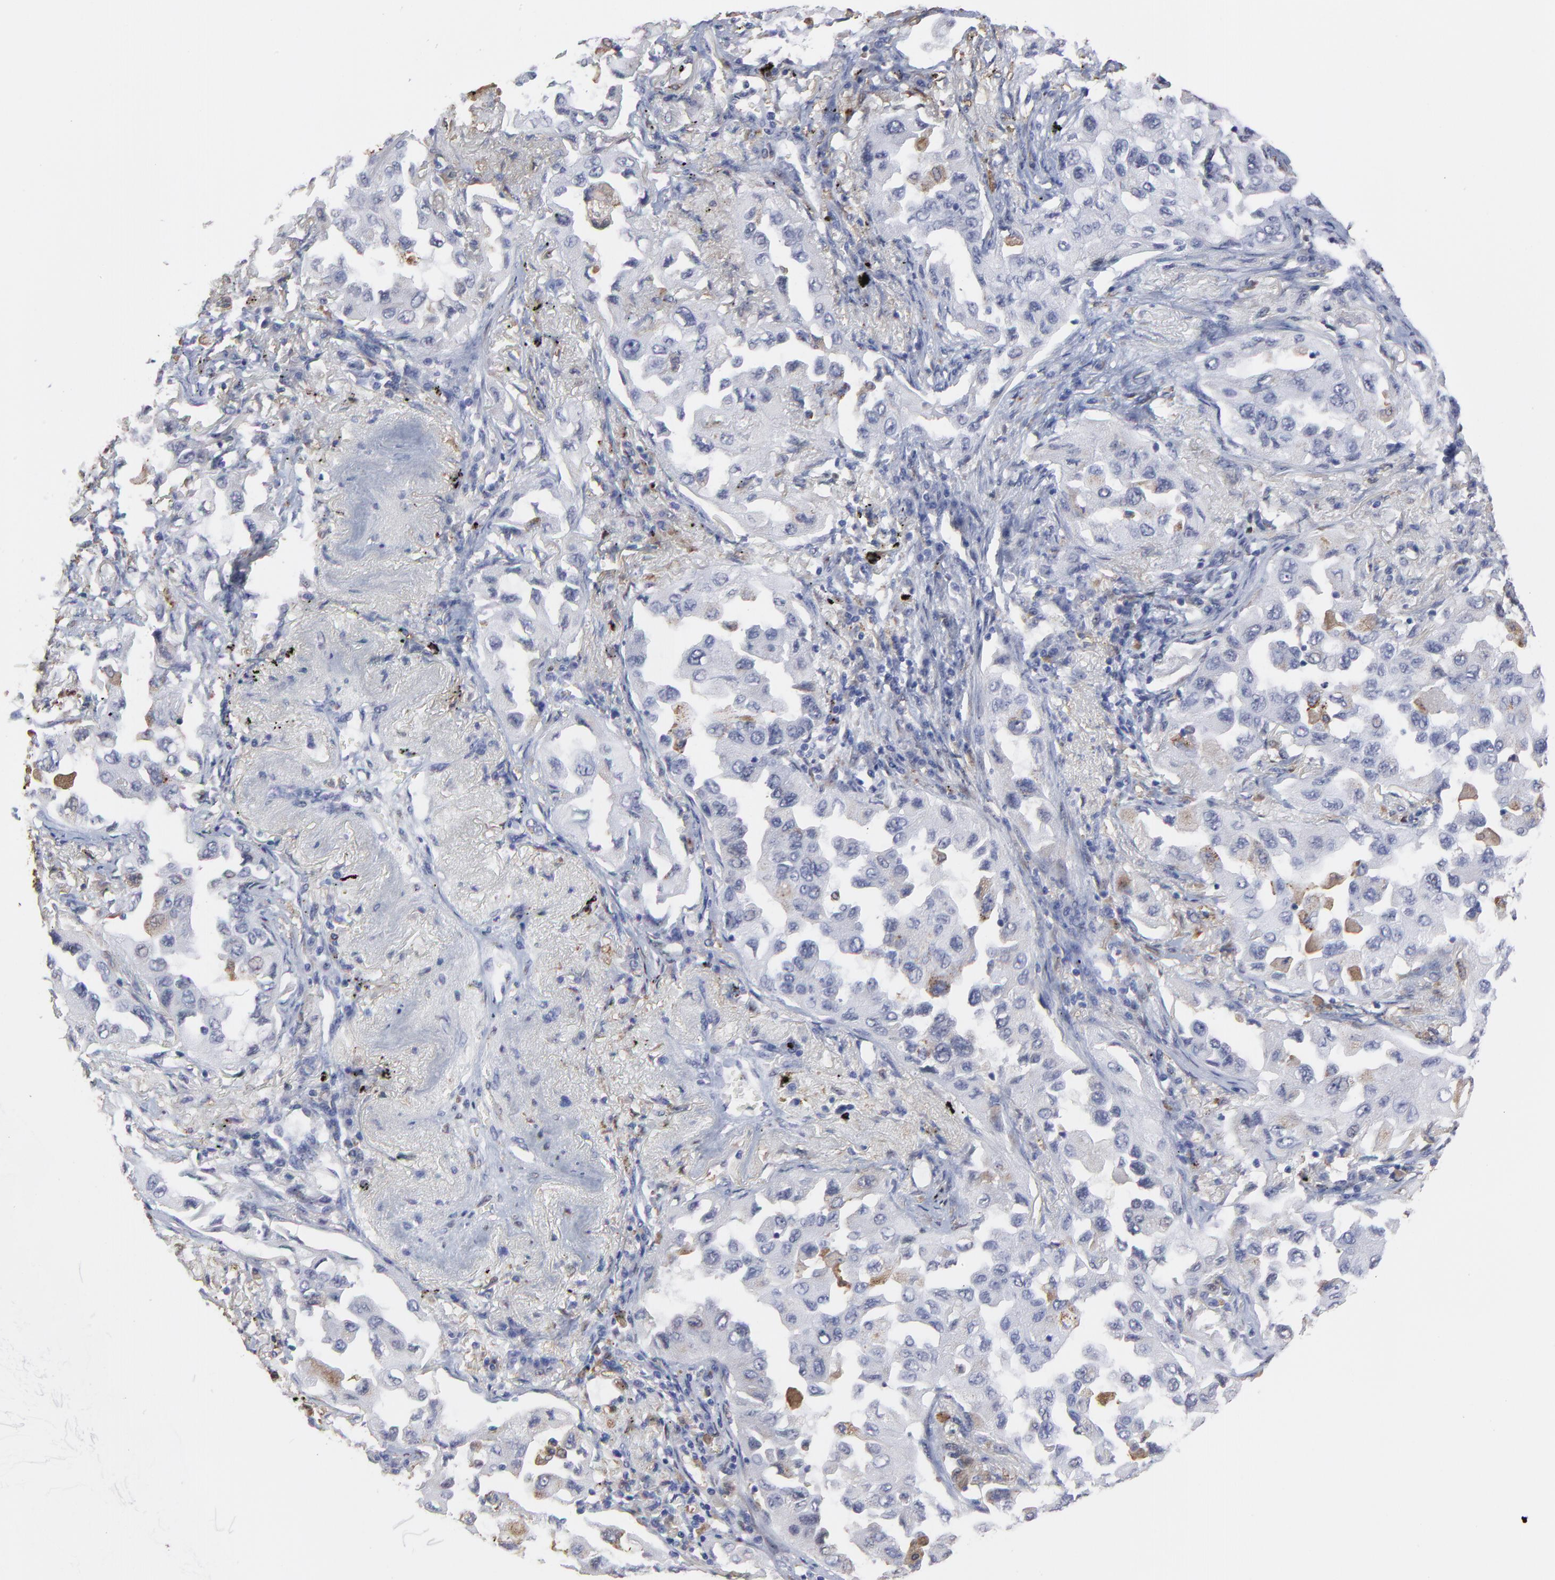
{"staining": {"intensity": "moderate", "quantity": "<25%", "location": "cytoplasmic/membranous"}, "tissue": "lung cancer", "cell_type": "Tumor cells", "image_type": "cancer", "snomed": [{"axis": "morphology", "description": "Adenocarcinoma, NOS"}, {"axis": "topography", "description": "Lung"}], "caption": "Adenocarcinoma (lung) tissue exhibits moderate cytoplasmic/membranous positivity in about <25% of tumor cells, visualized by immunohistochemistry.", "gene": "SMARCA1", "patient": {"sex": "female", "age": 65}}